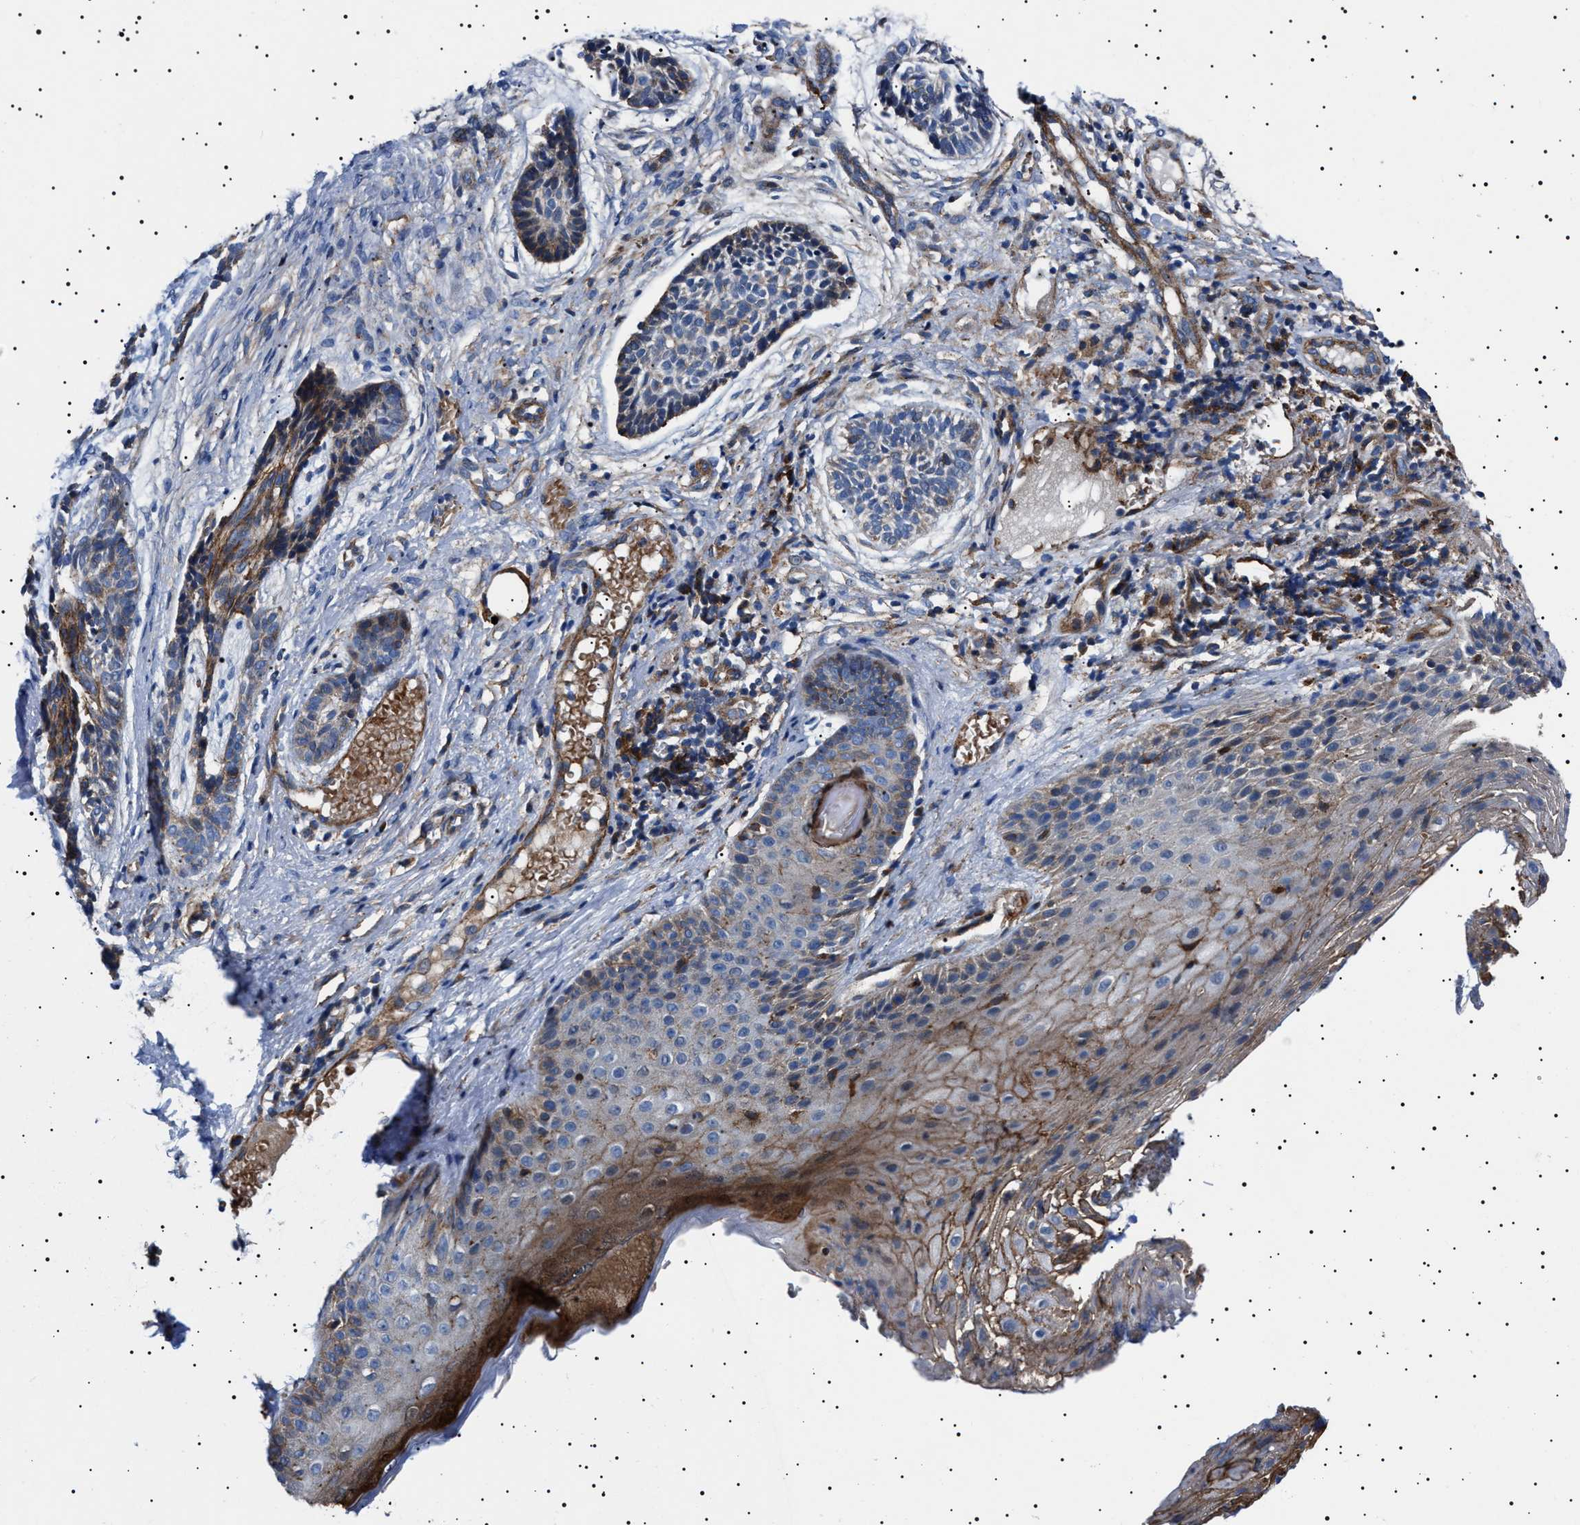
{"staining": {"intensity": "moderate", "quantity": "25%-75%", "location": "cytoplasmic/membranous"}, "tissue": "skin cancer", "cell_type": "Tumor cells", "image_type": "cancer", "snomed": [{"axis": "morphology", "description": "Normal tissue, NOS"}, {"axis": "morphology", "description": "Basal cell carcinoma"}, {"axis": "topography", "description": "Skin"}], "caption": "Tumor cells show medium levels of moderate cytoplasmic/membranous staining in about 25%-75% of cells in human skin cancer (basal cell carcinoma).", "gene": "NEU1", "patient": {"sex": "male", "age": 63}}